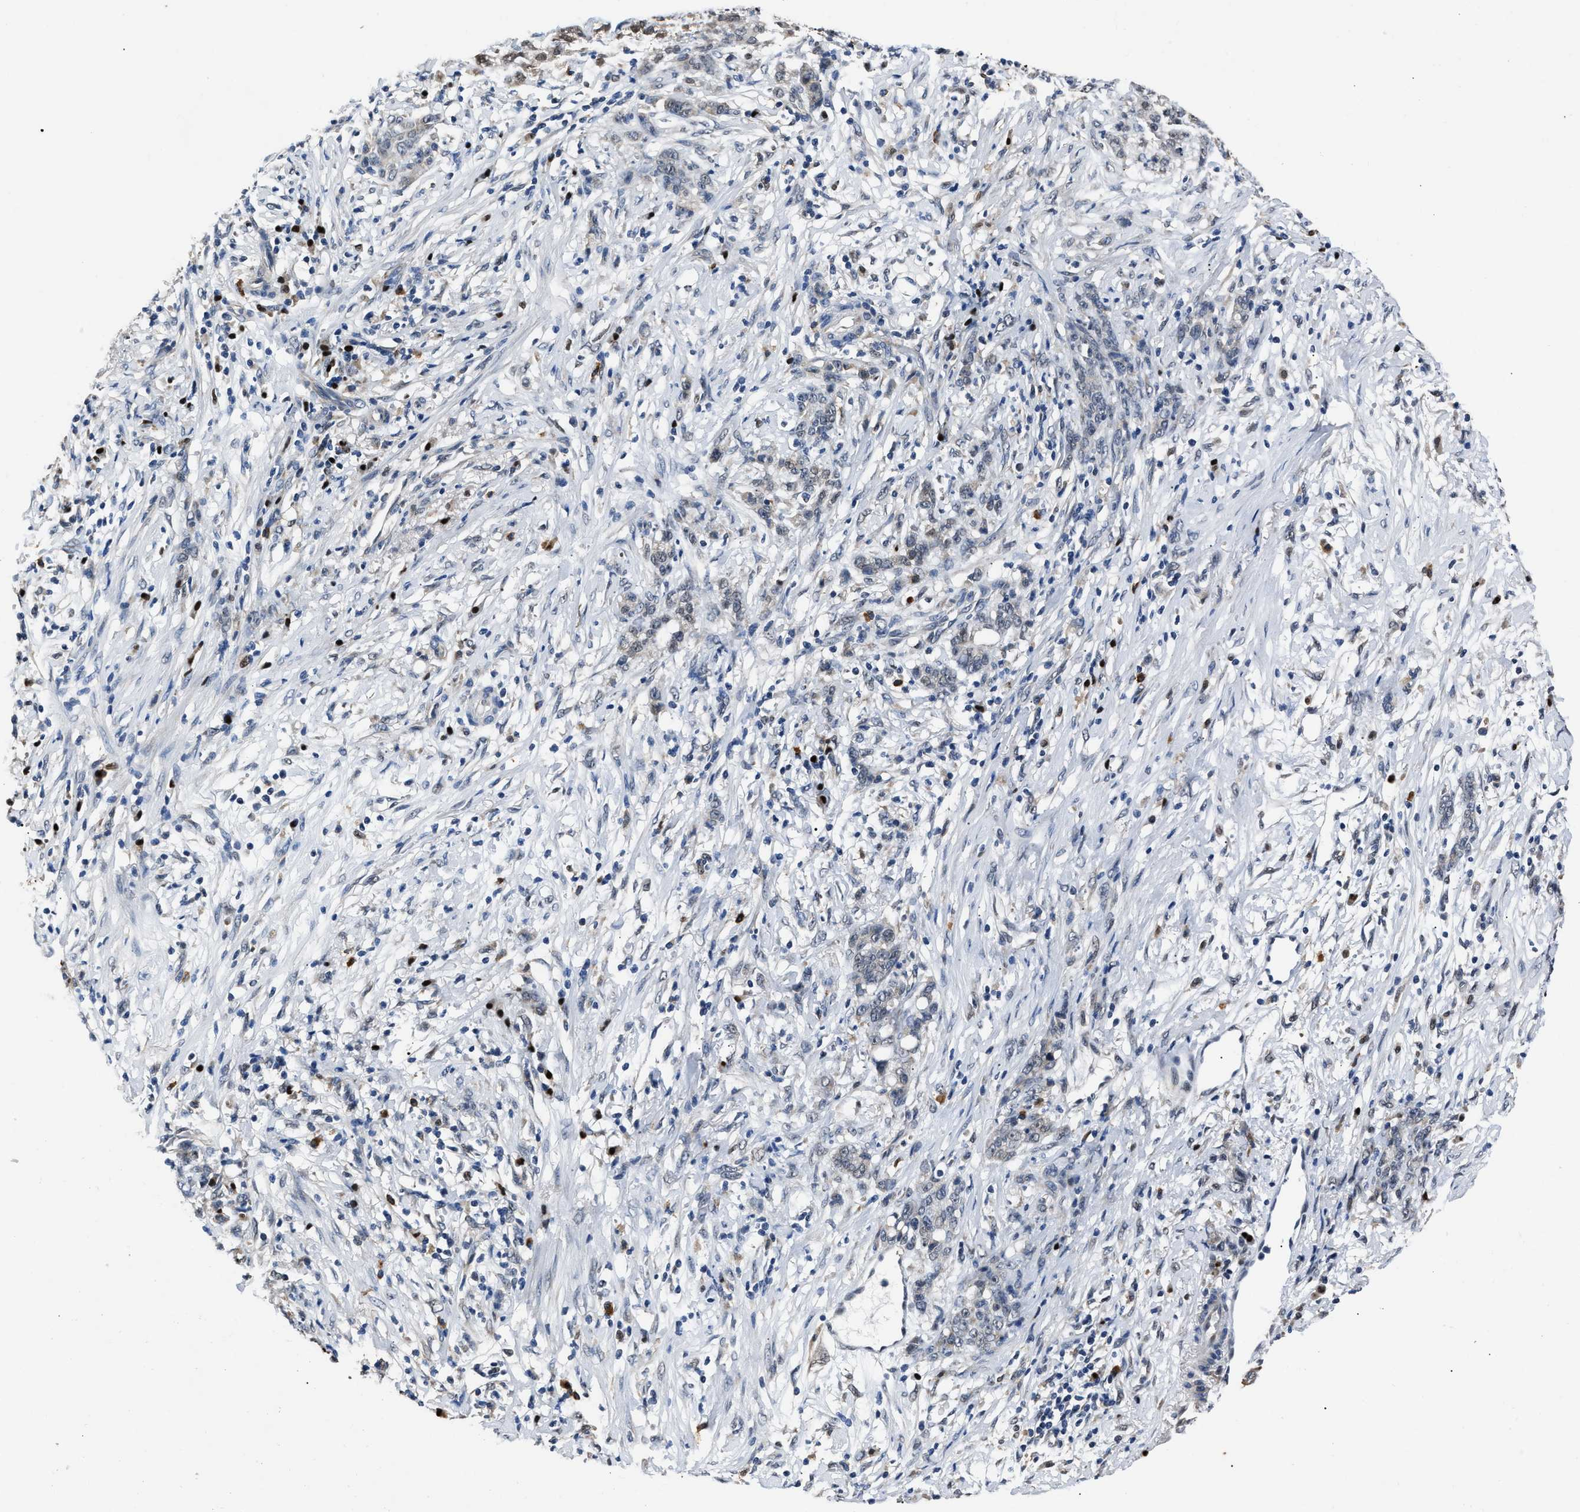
{"staining": {"intensity": "weak", "quantity": "<25%", "location": "cytoplasmic/membranous"}, "tissue": "stomach cancer", "cell_type": "Tumor cells", "image_type": "cancer", "snomed": [{"axis": "morphology", "description": "Adenocarcinoma, NOS"}, {"axis": "topography", "description": "Stomach, lower"}], "caption": "Stomach adenocarcinoma stained for a protein using IHC displays no staining tumor cells.", "gene": "NSUN5", "patient": {"sex": "male", "age": 88}}